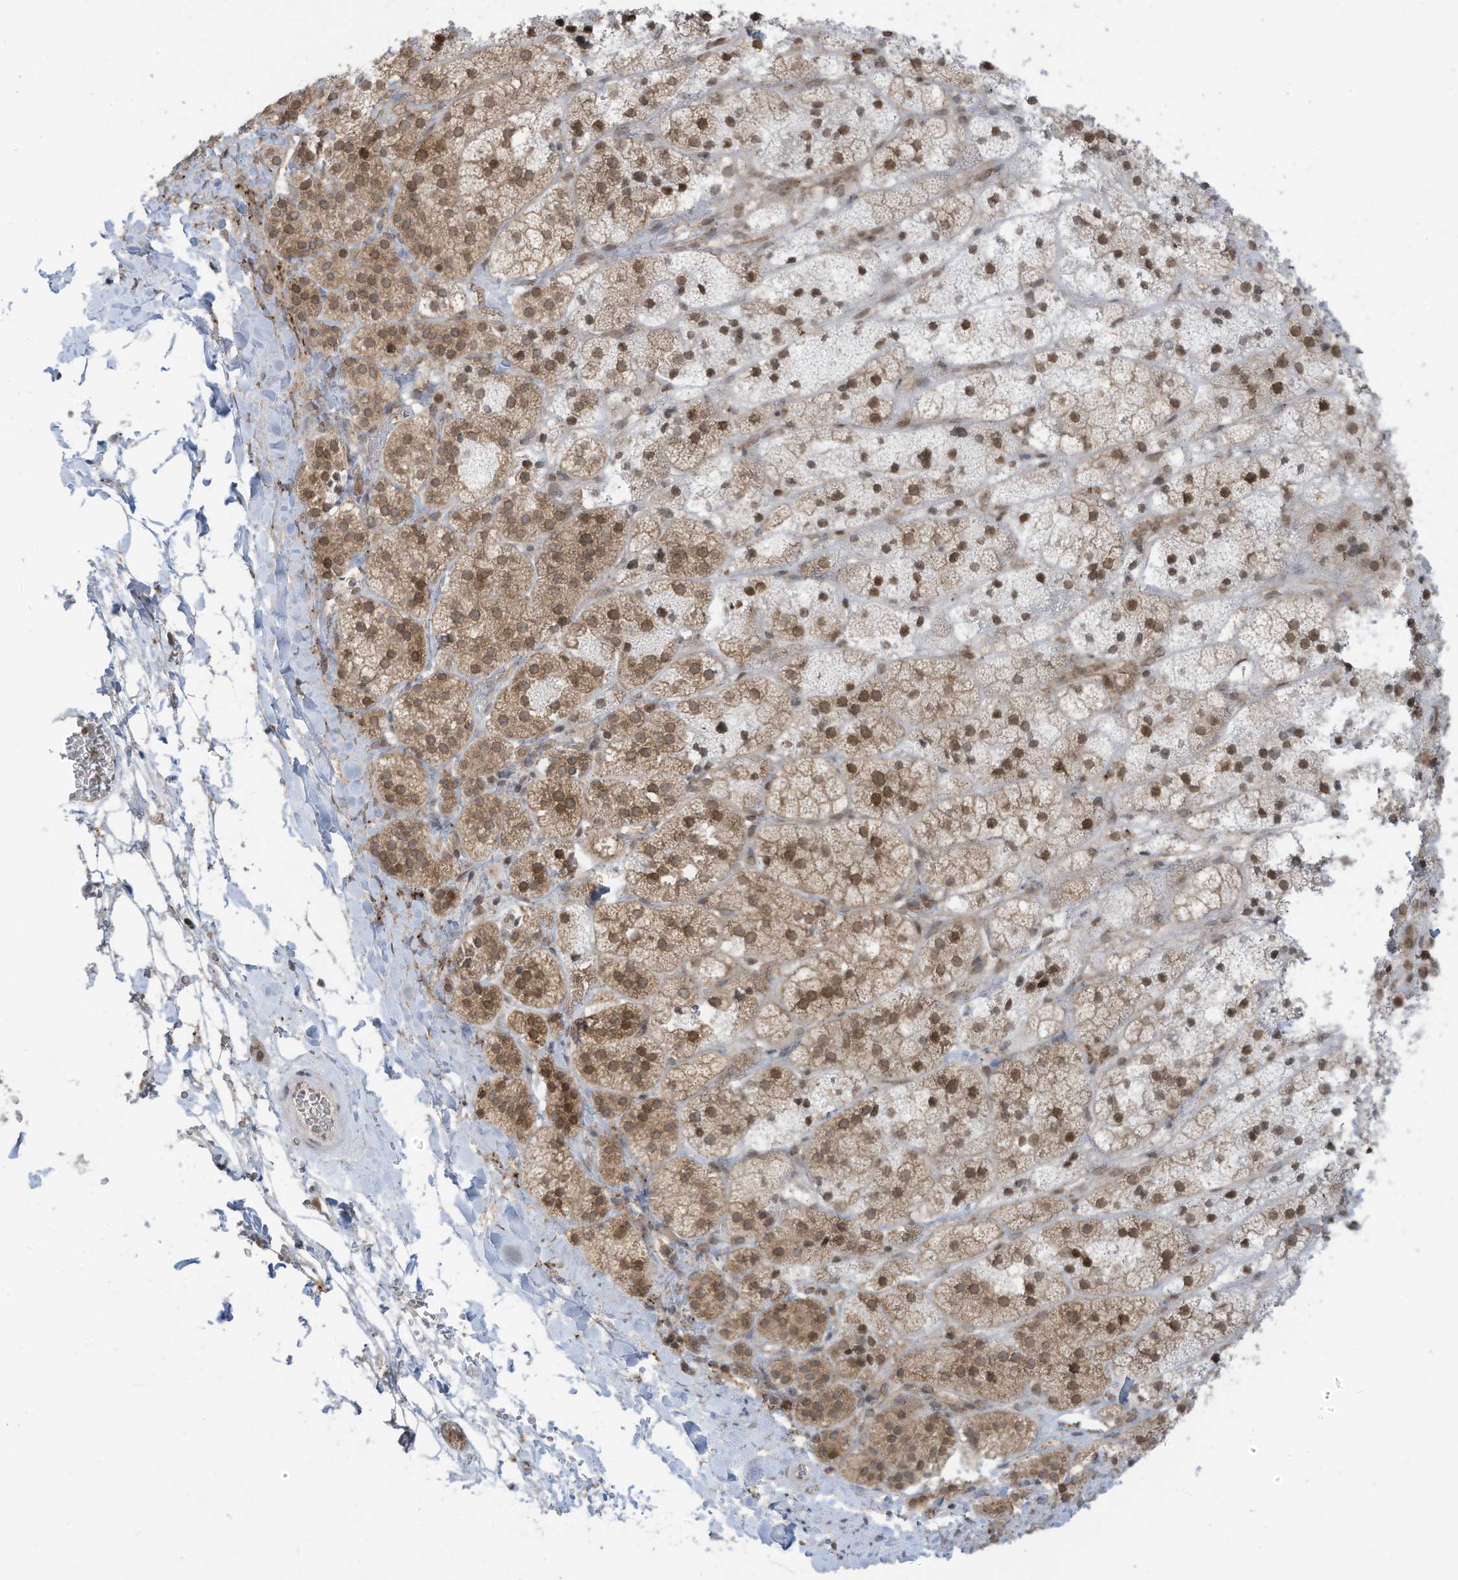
{"staining": {"intensity": "moderate", "quantity": ">75%", "location": "nuclear"}, "tissue": "adrenal gland", "cell_type": "Glandular cells", "image_type": "normal", "snomed": [{"axis": "morphology", "description": "Normal tissue, NOS"}, {"axis": "topography", "description": "Adrenal gland"}], "caption": "DAB (3,3'-diaminobenzidine) immunohistochemical staining of benign human adrenal gland shows moderate nuclear protein positivity in about >75% of glandular cells.", "gene": "KPNB1", "patient": {"sex": "female", "age": 44}}